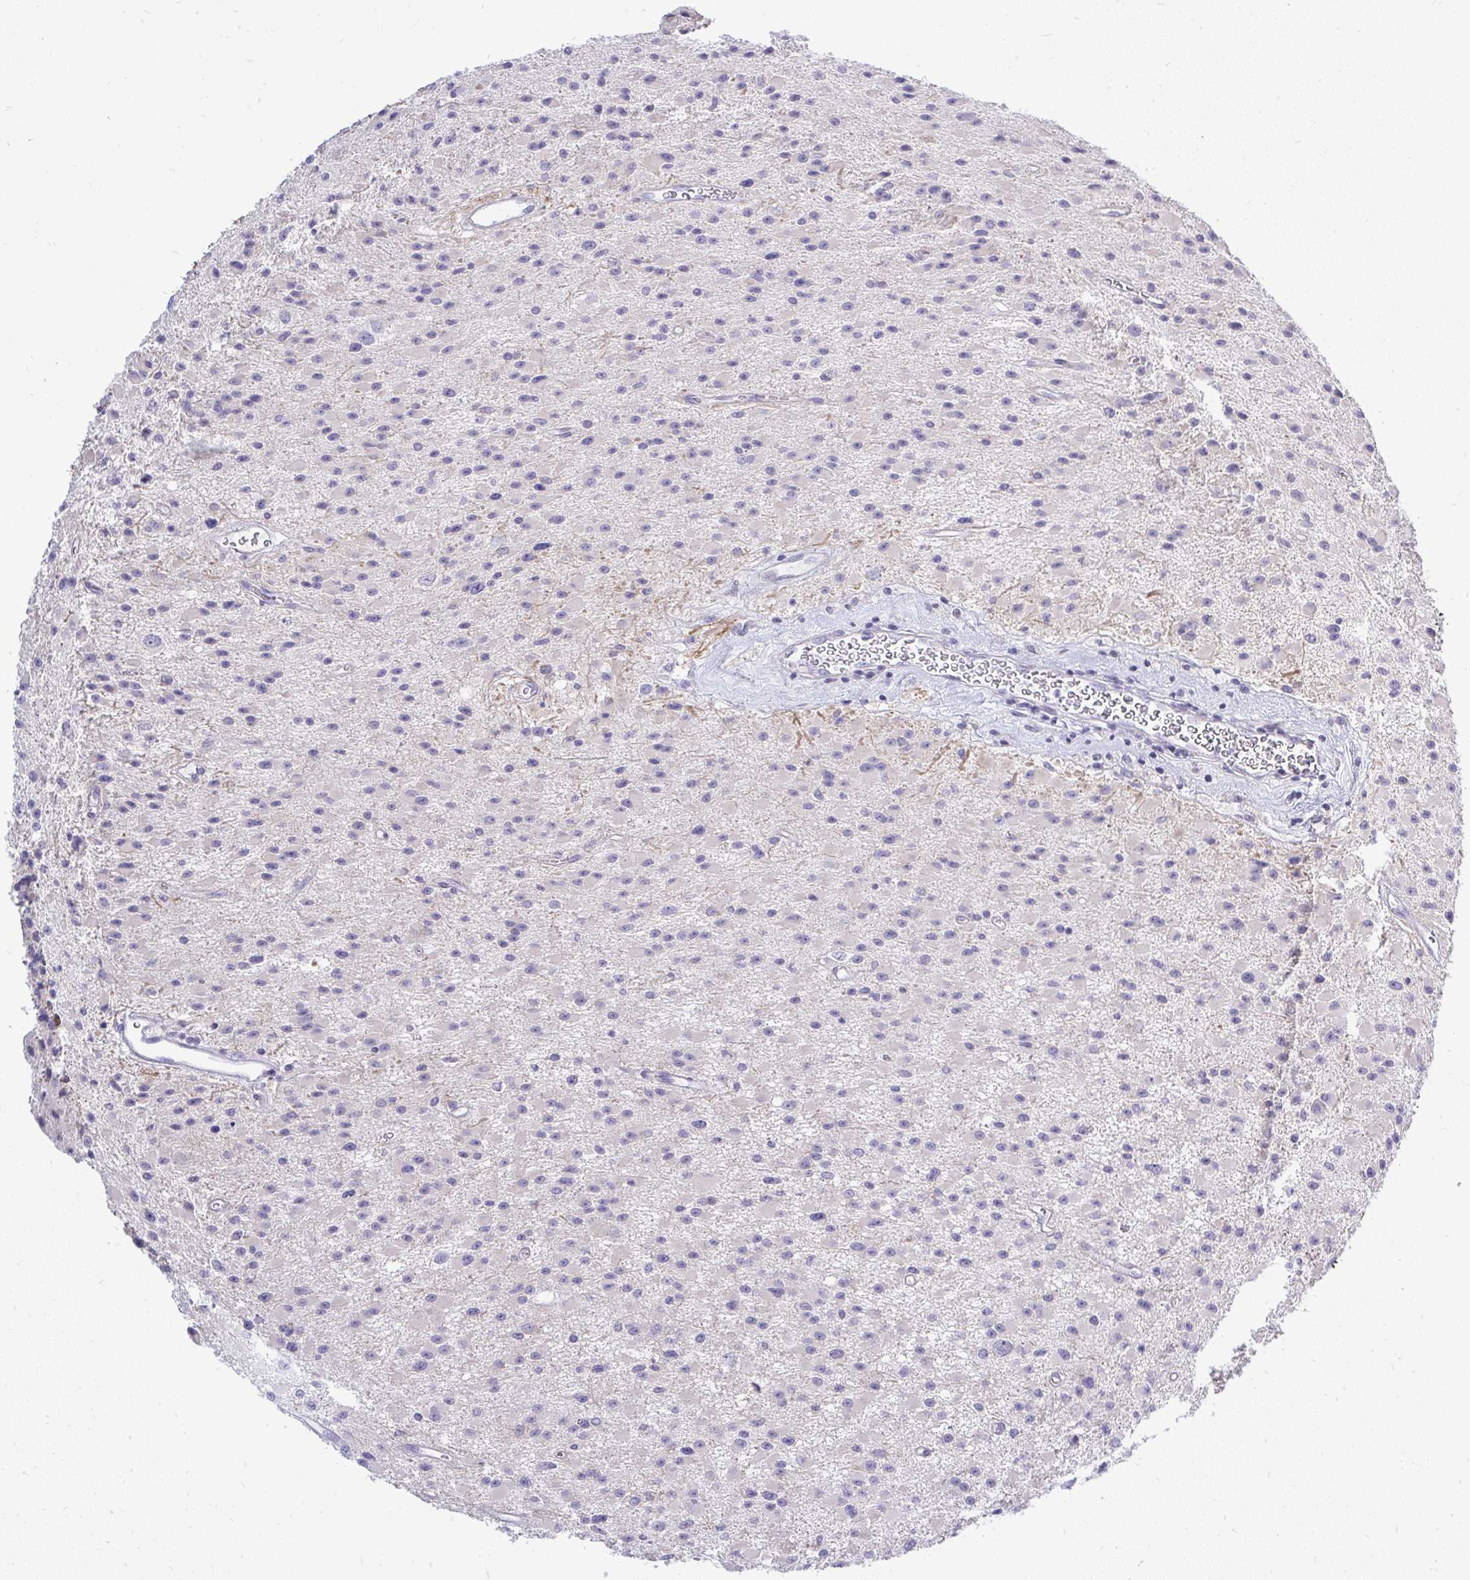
{"staining": {"intensity": "negative", "quantity": "none", "location": "none"}, "tissue": "glioma", "cell_type": "Tumor cells", "image_type": "cancer", "snomed": [{"axis": "morphology", "description": "Glioma, malignant, High grade"}, {"axis": "topography", "description": "Brain"}], "caption": "Malignant high-grade glioma stained for a protein using immunohistochemistry exhibits no staining tumor cells.", "gene": "OR8D1", "patient": {"sex": "male", "age": 29}}